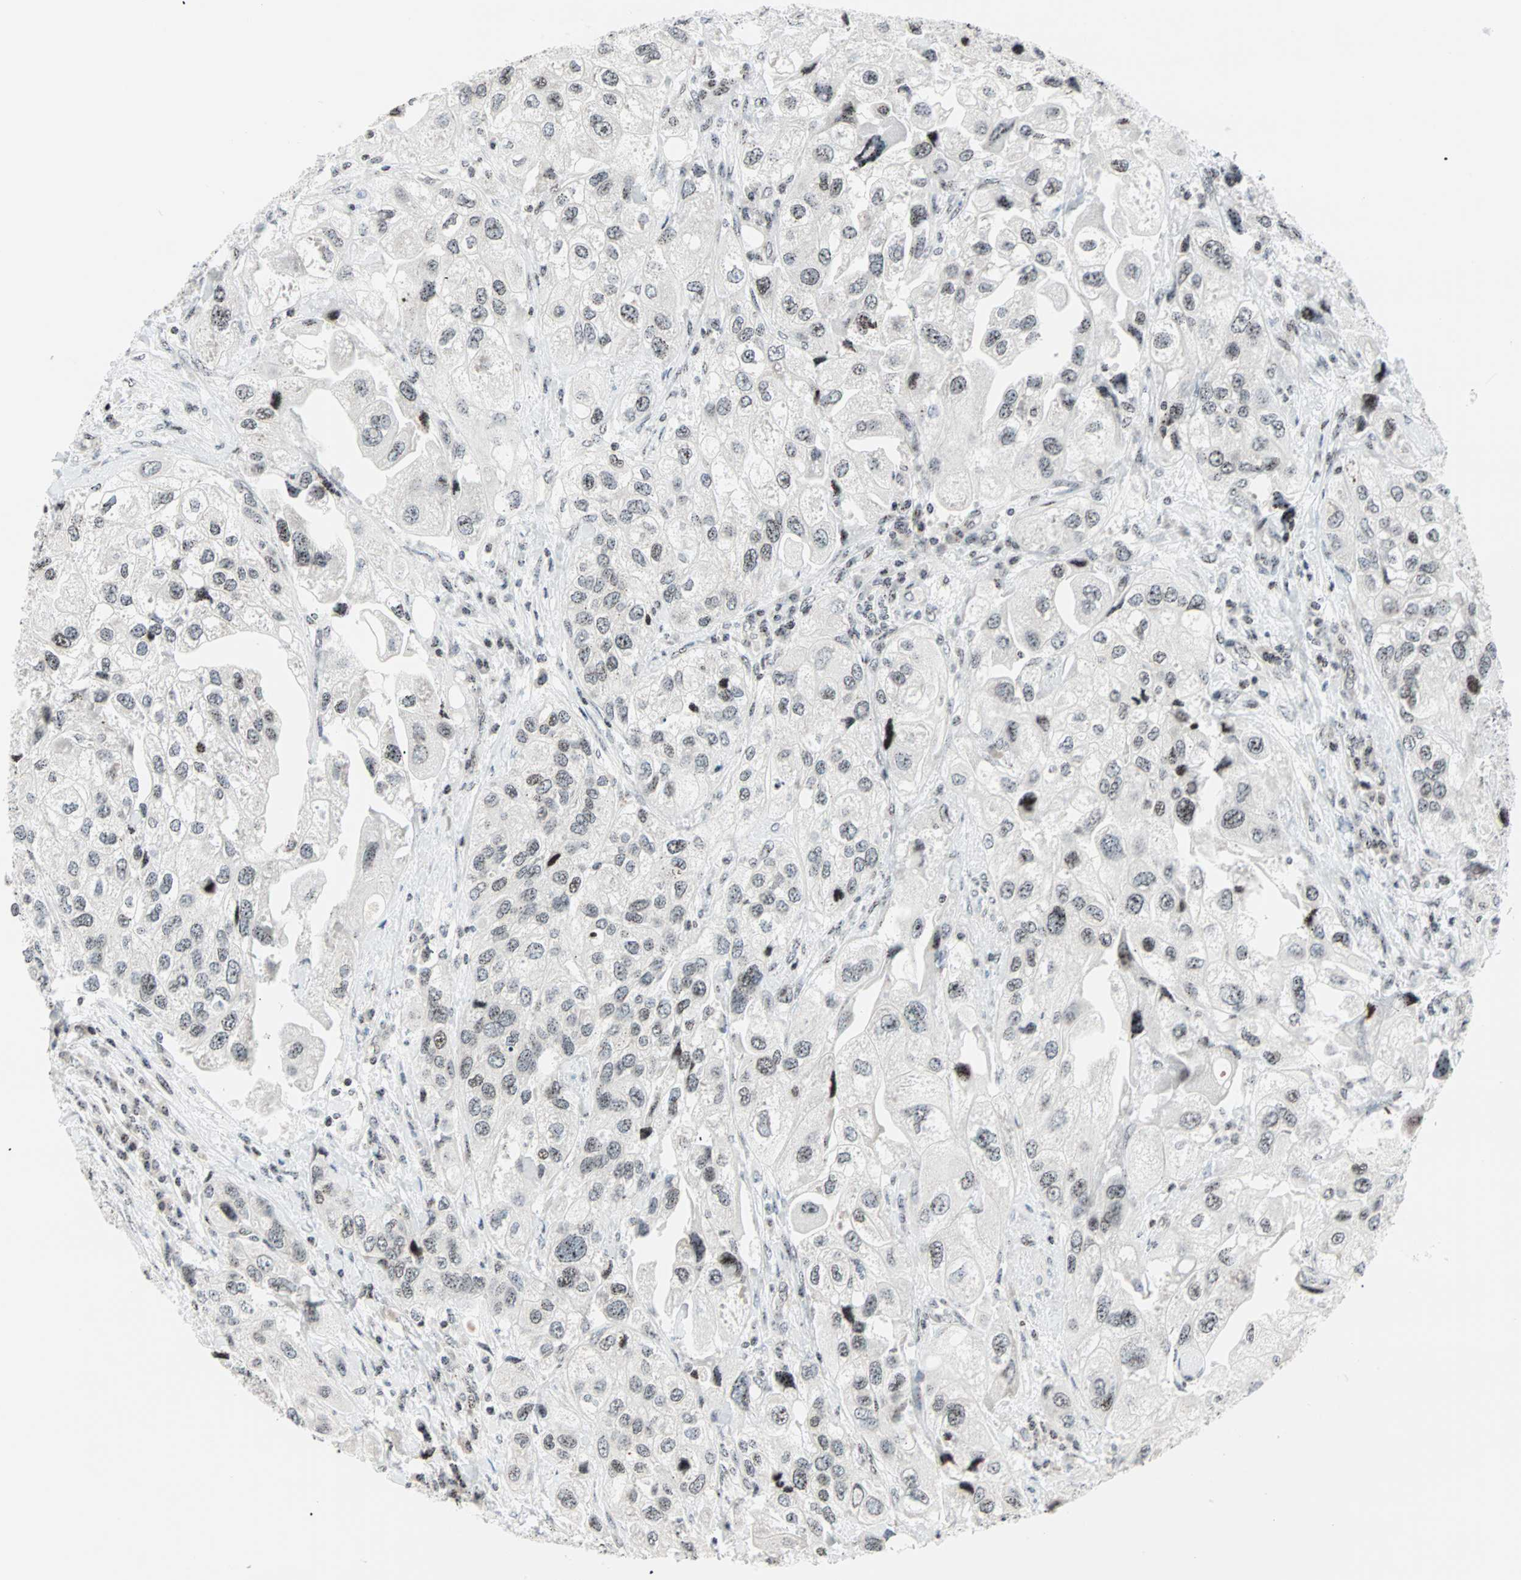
{"staining": {"intensity": "weak", "quantity": "25%-75%", "location": "nuclear"}, "tissue": "urothelial cancer", "cell_type": "Tumor cells", "image_type": "cancer", "snomed": [{"axis": "morphology", "description": "Urothelial carcinoma, High grade"}, {"axis": "topography", "description": "Urinary bladder"}], "caption": "Protein expression analysis of human urothelial cancer reveals weak nuclear expression in approximately 25%-75% of tumor cells.", "gene": "CENPA", "patient": {"sex": "female", "age": 64}}